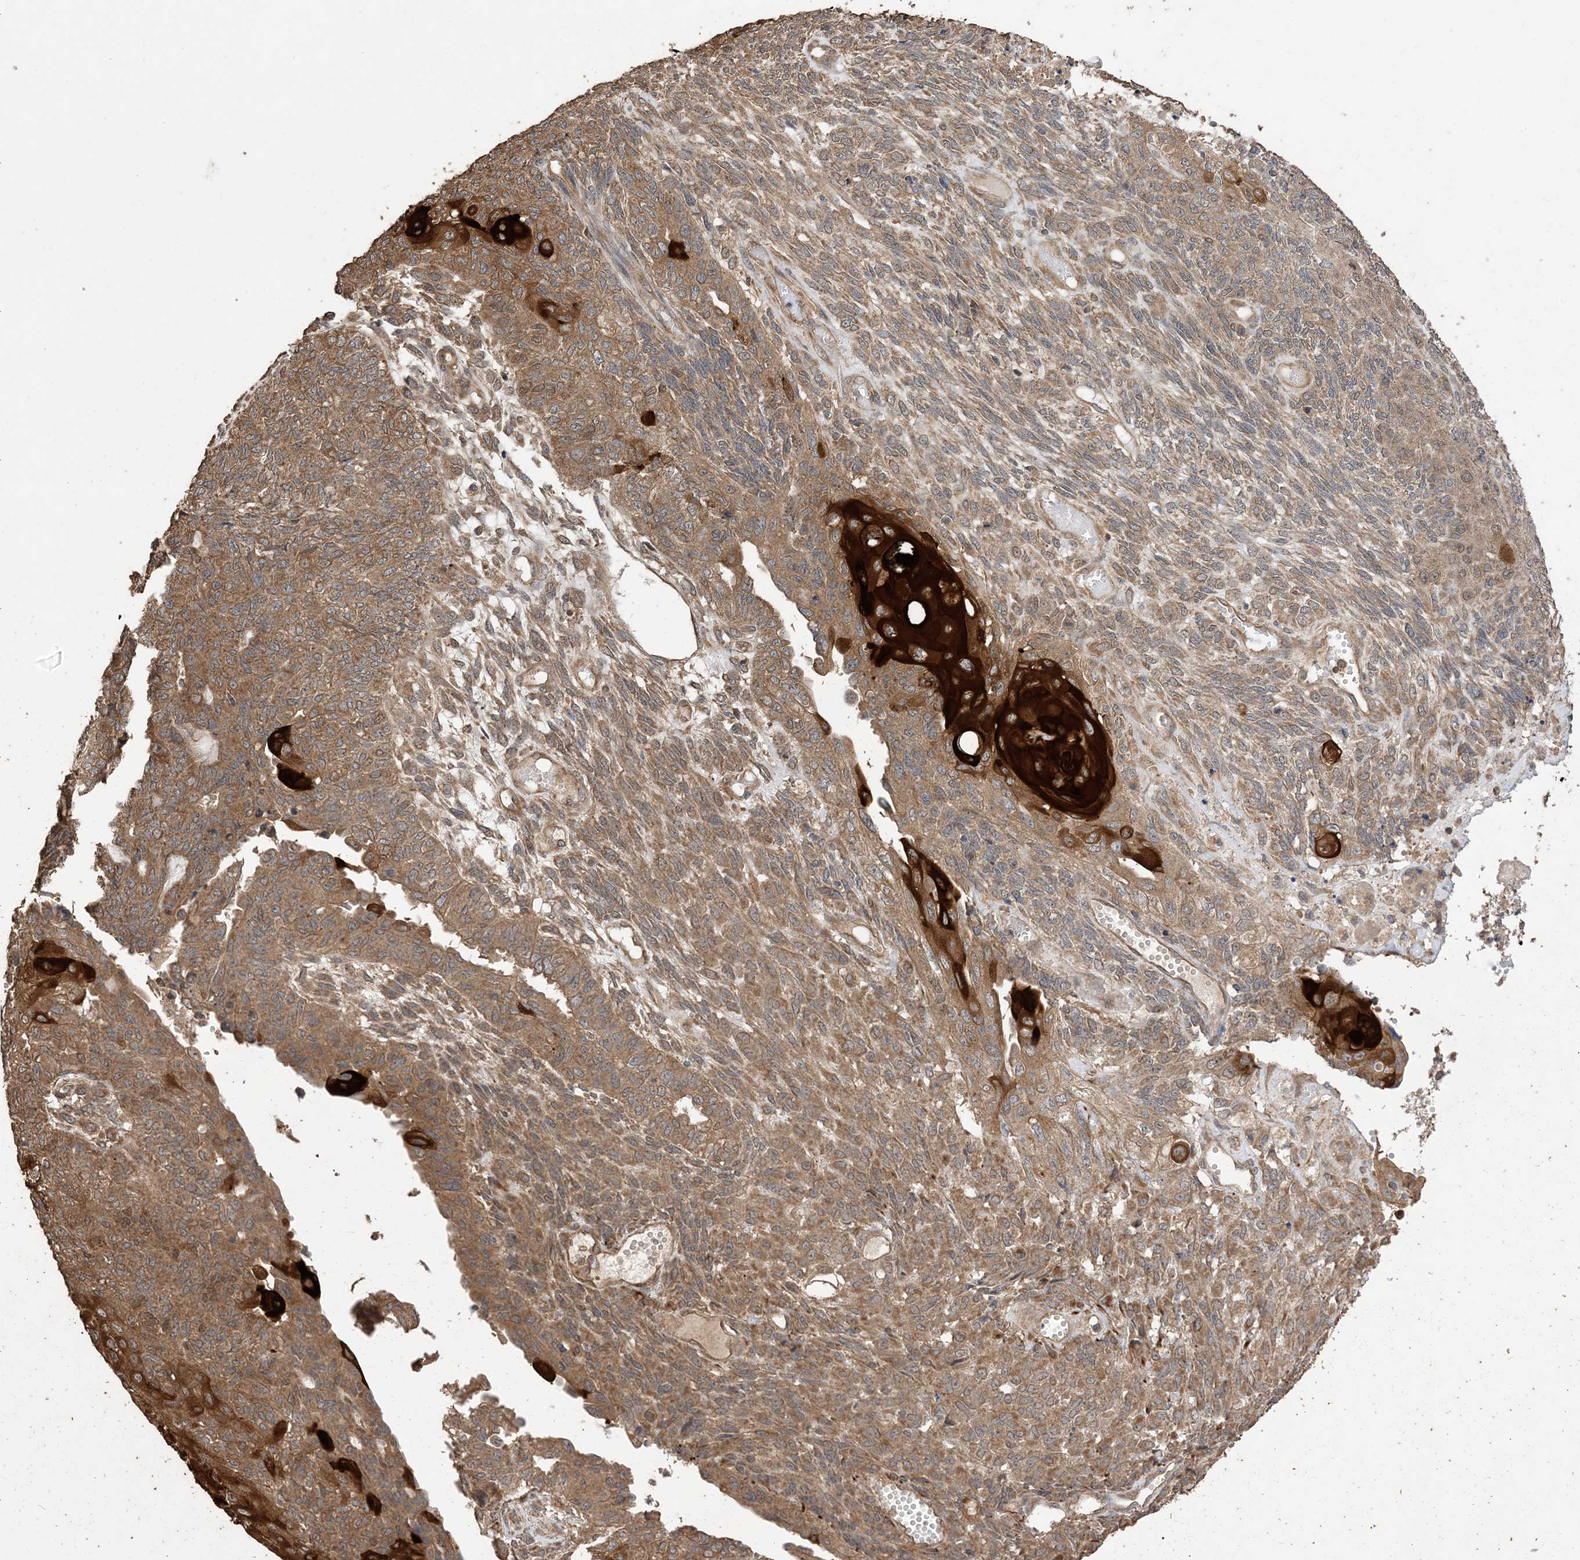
{"staining": {"intensity": "moderate", "quantity": ">75%", "location": "cytoplasmic/membranous"}, "tissue": "endometrial cancer", "cell_type": "Tumor cells", "image_type": "cancer", "snomed": [{"axis": "morphology", "description": "Adenocarcinoma, NOS"}, {"axis": "topography", "description": "Endometrium"}], "caption": "Immunohistochemical staining of endometrial cancer (adenocarcinoma) displays moderate cytoplasmic/membranous protein positivity in about >75% of tumor cells.", "gene": "ZKSCAN5", "patient": {"sex": "female", "age": 32}}